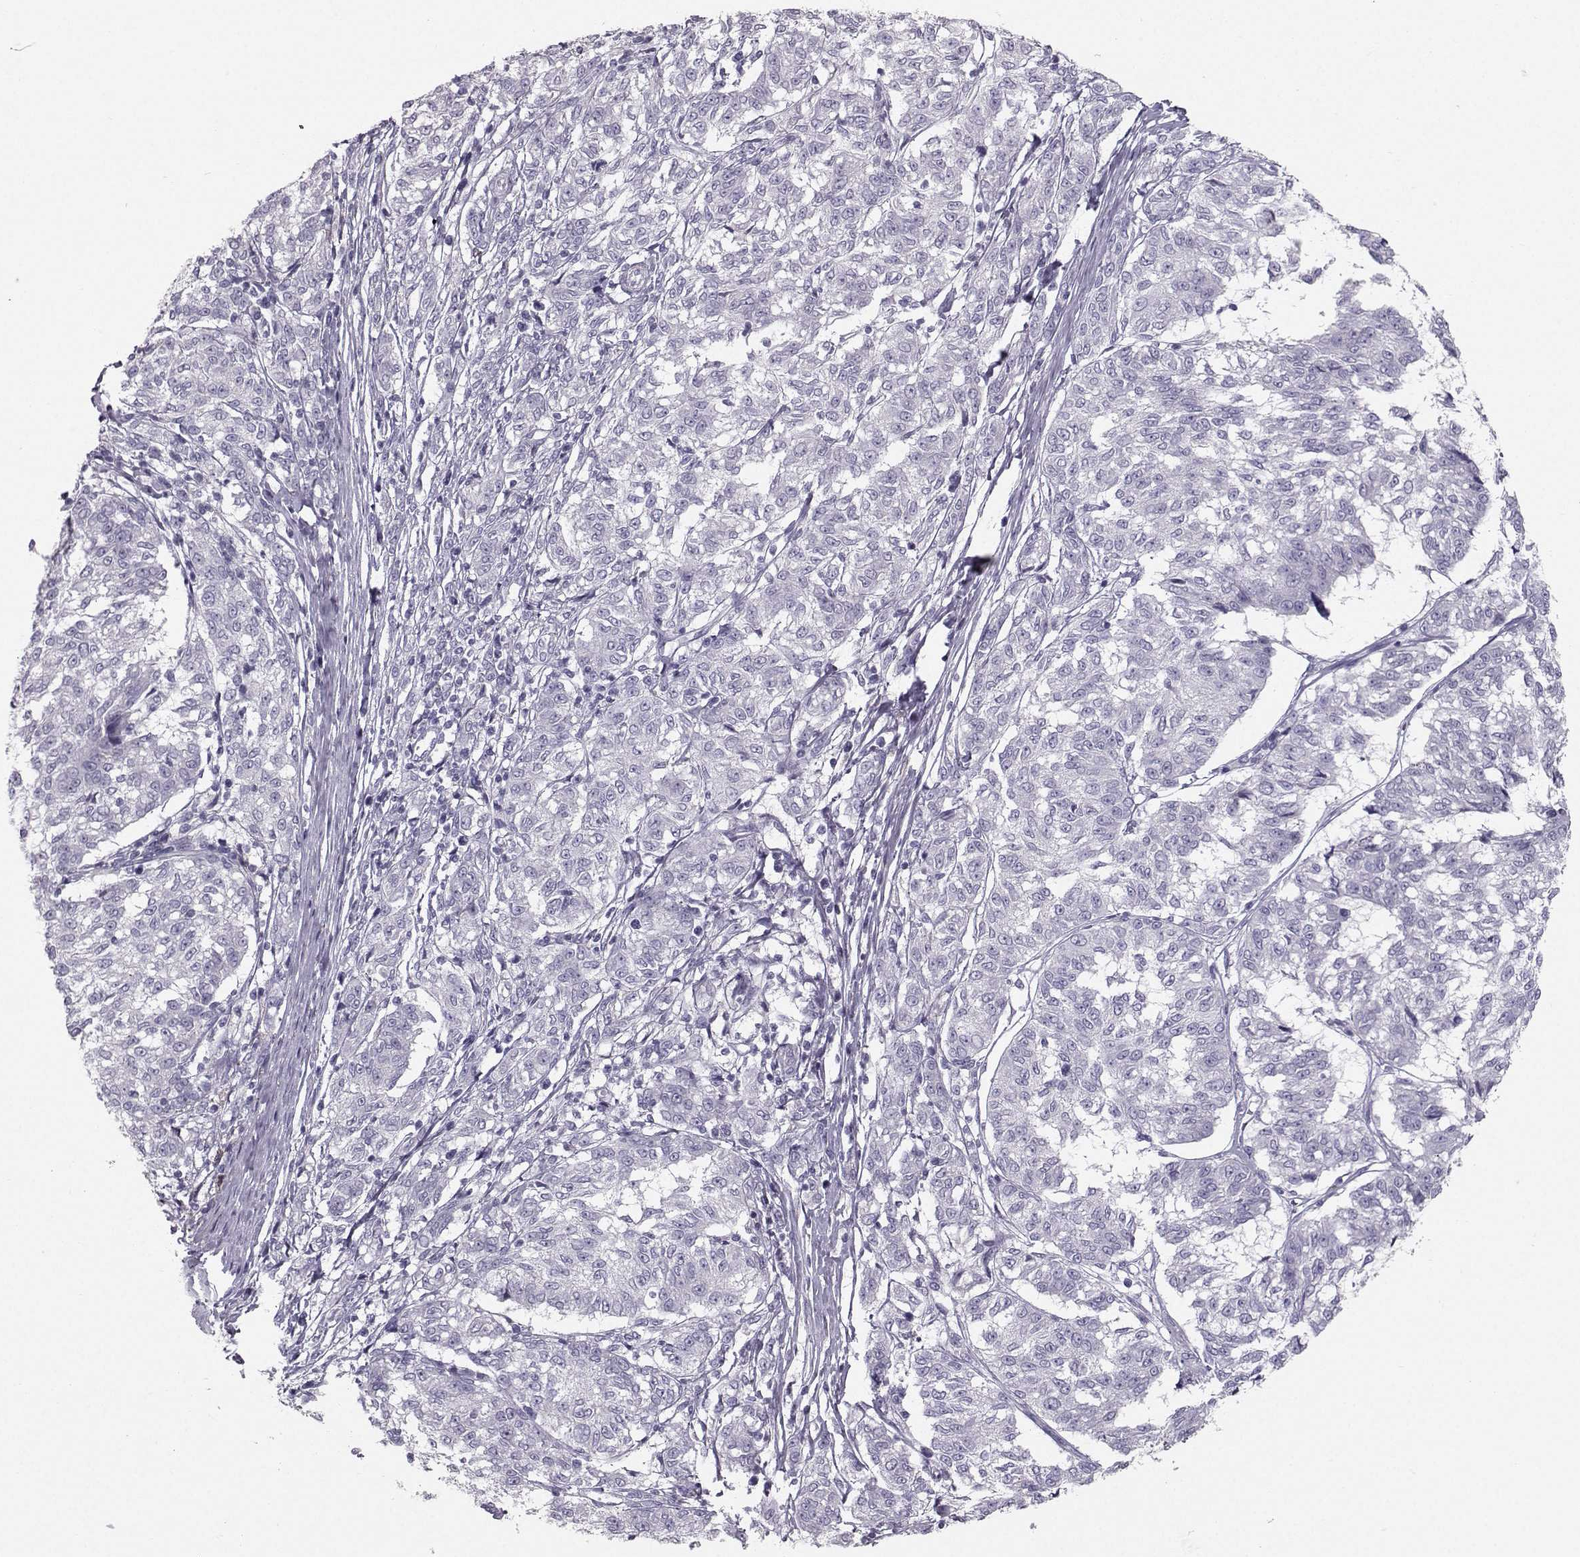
{"staining": {"intensity": "negative", "quantity": "none", "location": "none"}, "tissue": "melanoma", "cell_type": "Tumor cells", "image_type": "cancer", "snomed": [{"axis": "morphology", "description": "Malignant melanoma, NOS"}, {"axis": "topography", "description": "Skin"}], "caption": "A high-resolution image shows immunohistochemistry staining of malignant melanoma, which reveals no significant expression in tumor cells. Nuclei are stained in blue.", "gene": "CASR", "patient": {"sex": "female", "age": 72}}